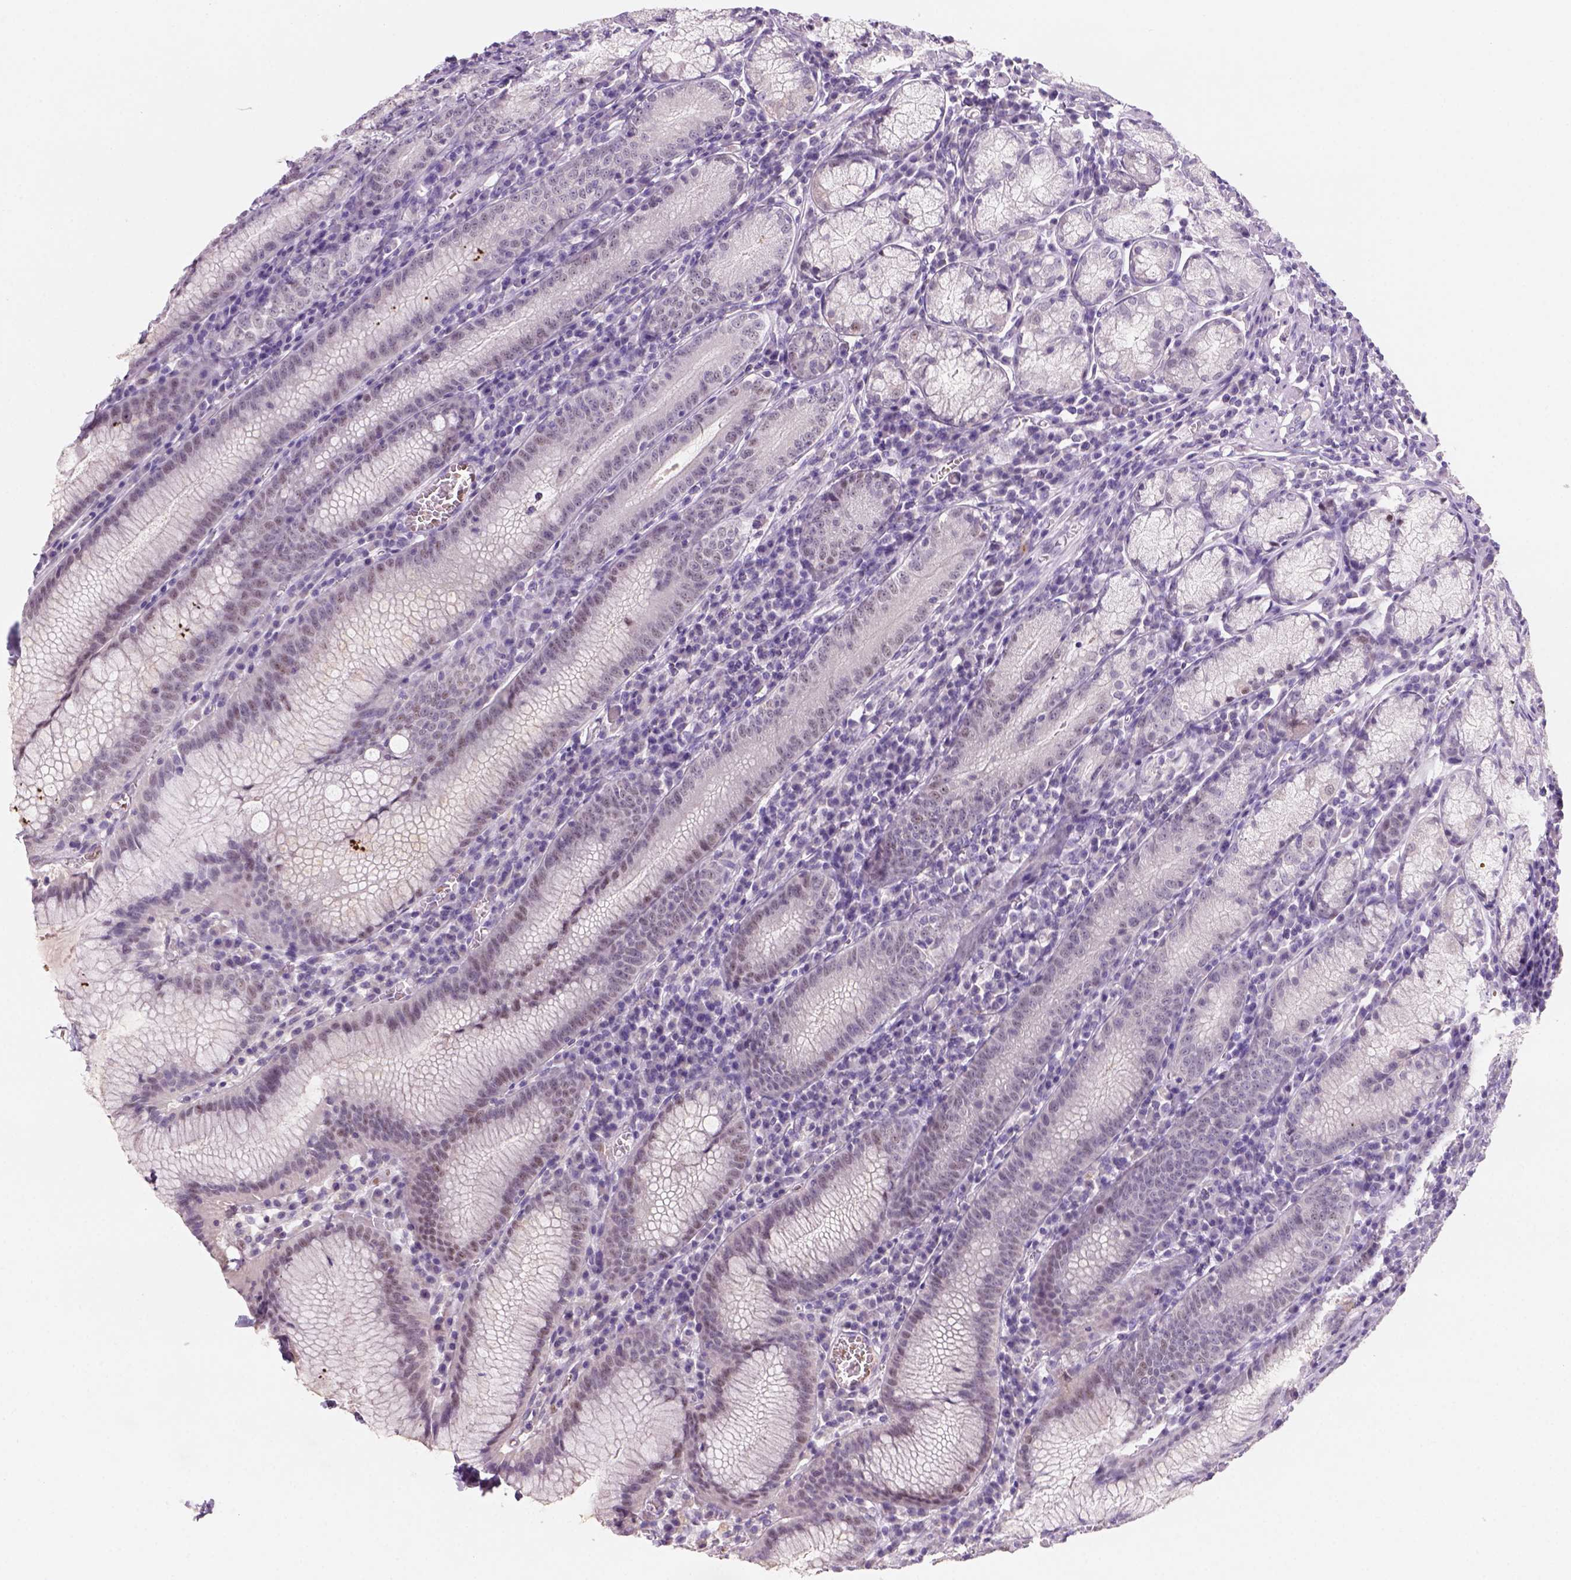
{"staining": {"intensity": "moderate", "quantity": "<25%", "location": "nuclear"}, "tissue": "stomach", "cell_type": "Glandular cells", "image_type": "normal", "snomed": [{"axis": "morphology", "description": "Normal tissue, NOS"}, {"axis": "topography", "description": "Stomach"}], "caption": "A histopathology image of human stomach stained for a protein reveals moderate nuclear brown staining in glandular cells.", "gene": "ZMAT4", "patient": {"sex": "male", "age": 55}}